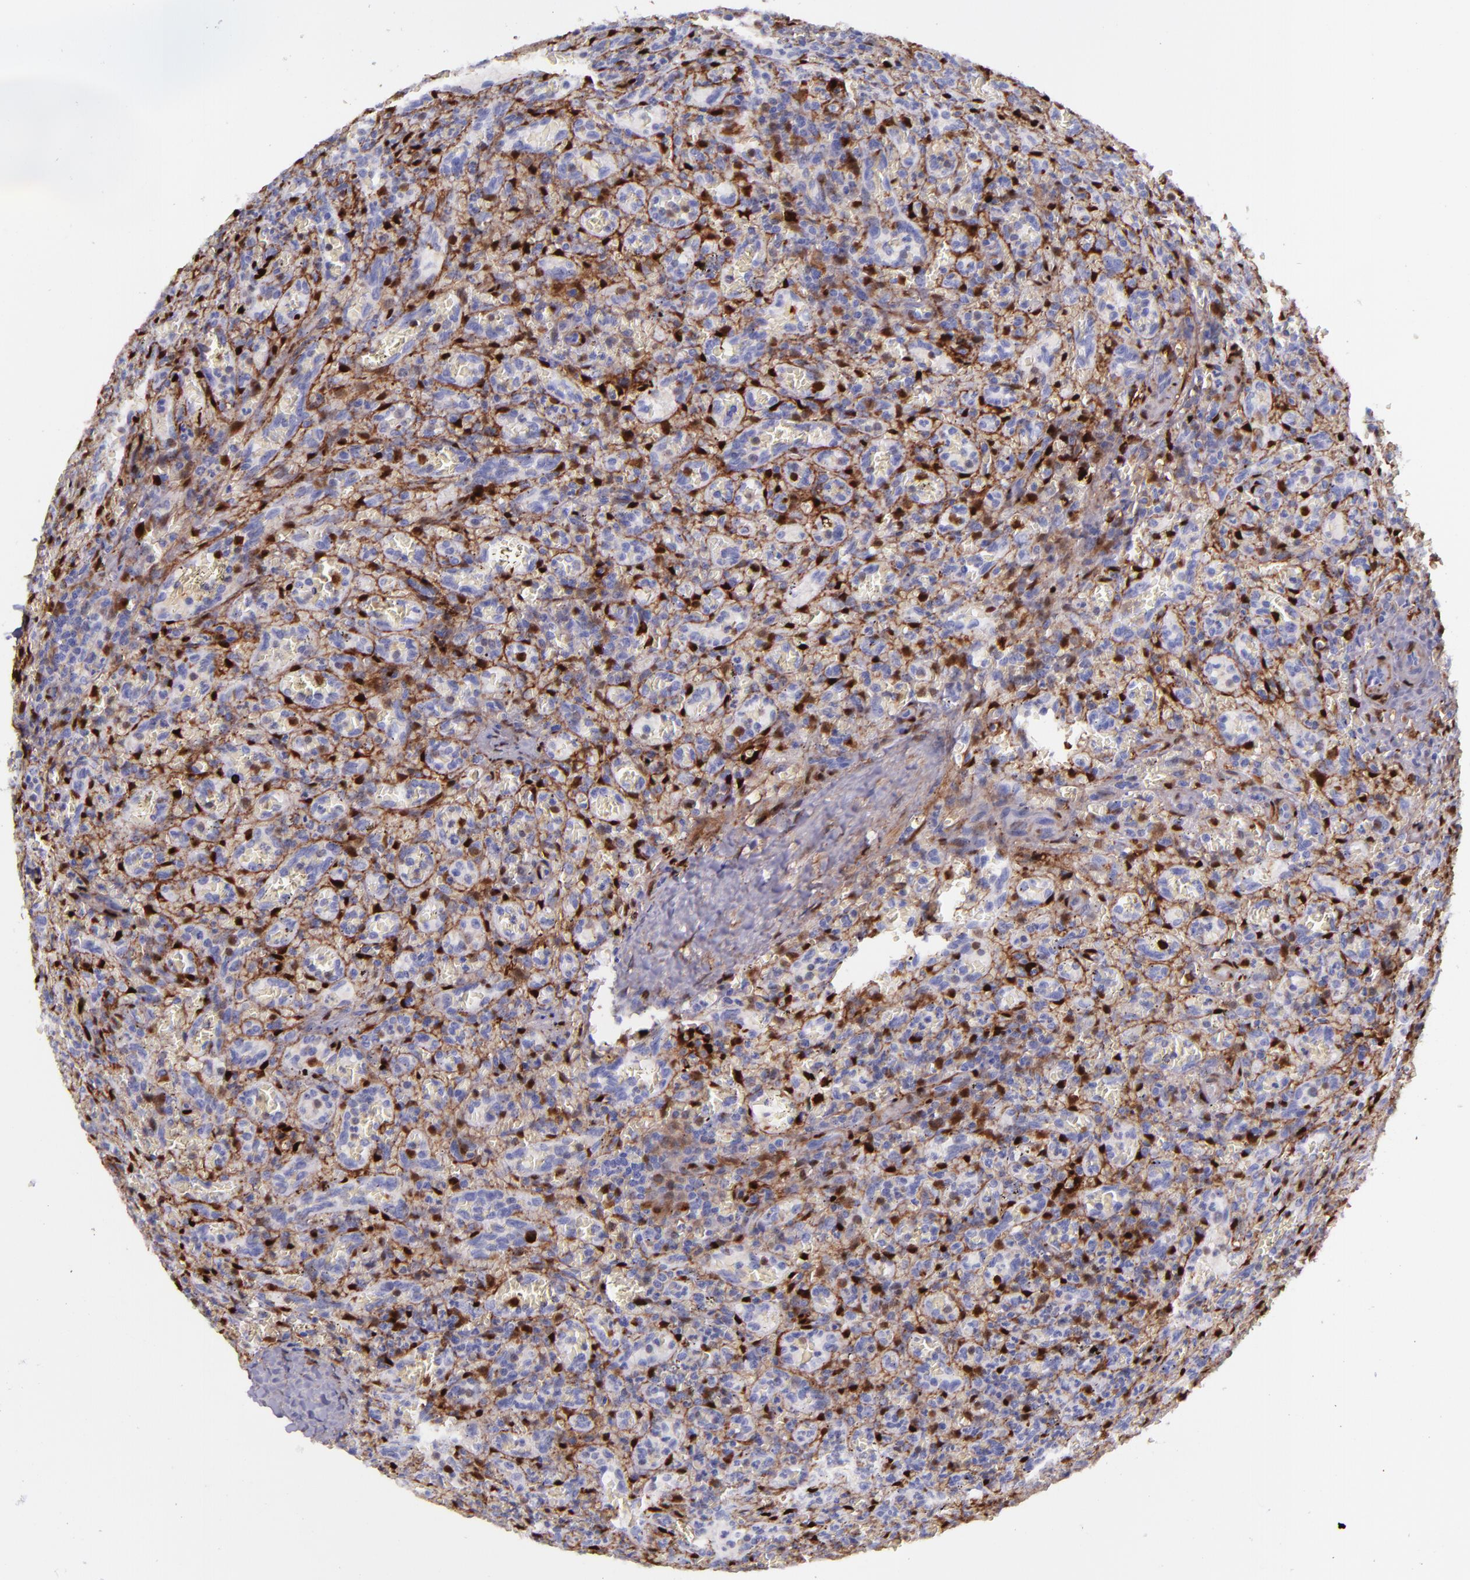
{"staining": {"intensity": "negative", "quantity": "none", "location": "none"}, "tissue": "lymphoma", "cell_type": "Tumor cells", "image_type": "cancer", "snomed": [{"axis": "morphology", "description": "Malignant lymphoma, non-Hodgkin's type, Low grade"}, {"axis": "topography", "description": "Spleen"}], "caption": "High power microscopy micrograph of an IHC photomicrograph of lymphoma, revealing no significant expression in tumor cells.", "gene": "LGALS1", "patient": {"sex": "female", "age": 64}}